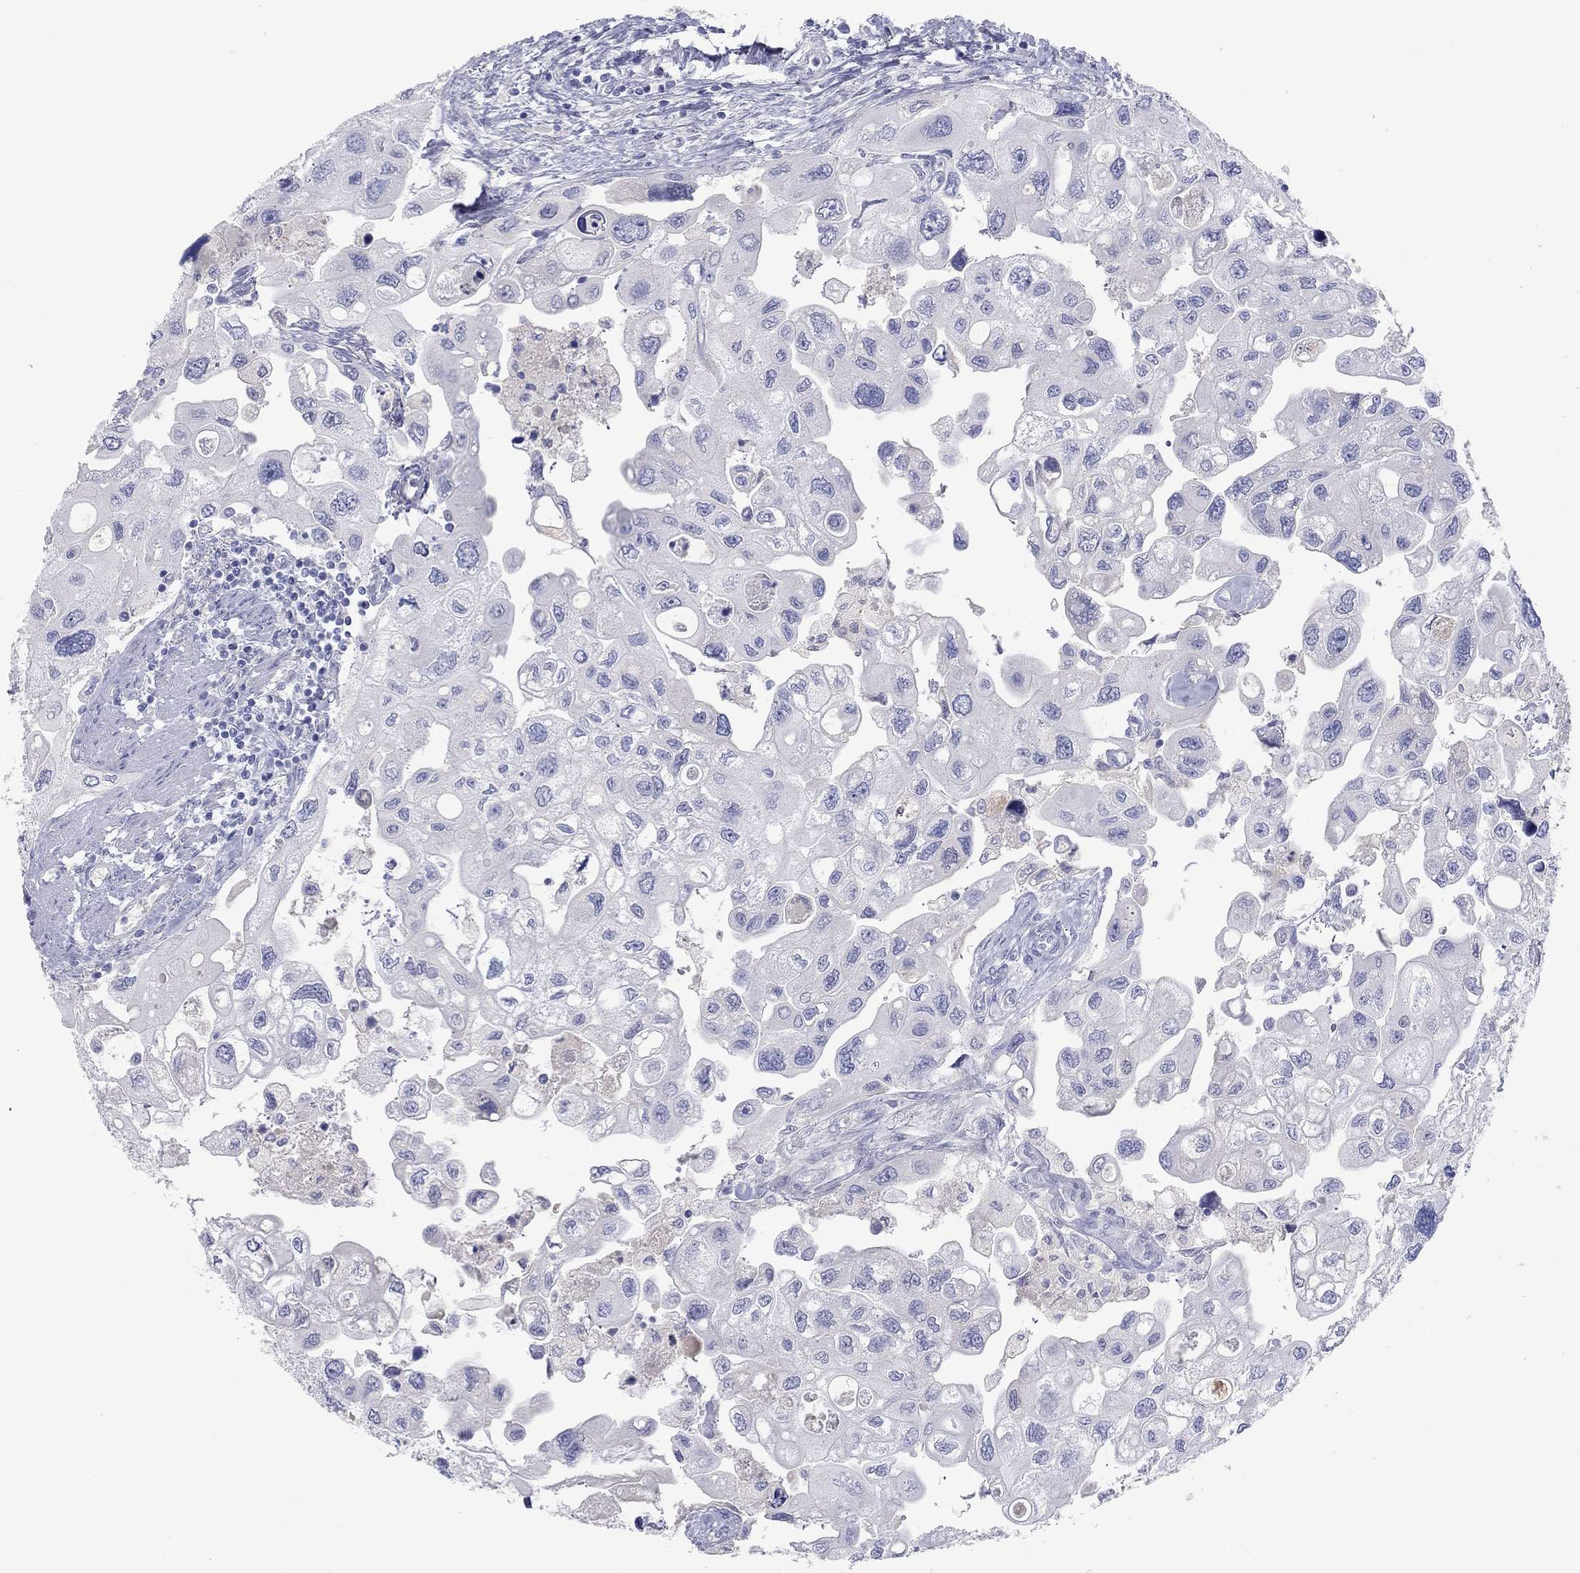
{"staining": {"intensity": "negative", "quantity": "none", "location": "none"}, "tissue": "urothelial cancer", "cell_type": "Tumor cells", "image_type": "cancer", "snomed": [{"axis": "morphology", "description": "Urothelial carcinoma, High grade"}, {"axis": "topography", "description": "Urinary bladder"}], "caption": "Immunohistochemistry (IHC) of human urothelial cancer reveals no positivity in tumor cells. (Brightfield microscopy of DAB (3,3'-diaminobenzidine) IHC at high magnification).", "gene": "ST7L", "patient": {"sex": "male", "age": 59}}